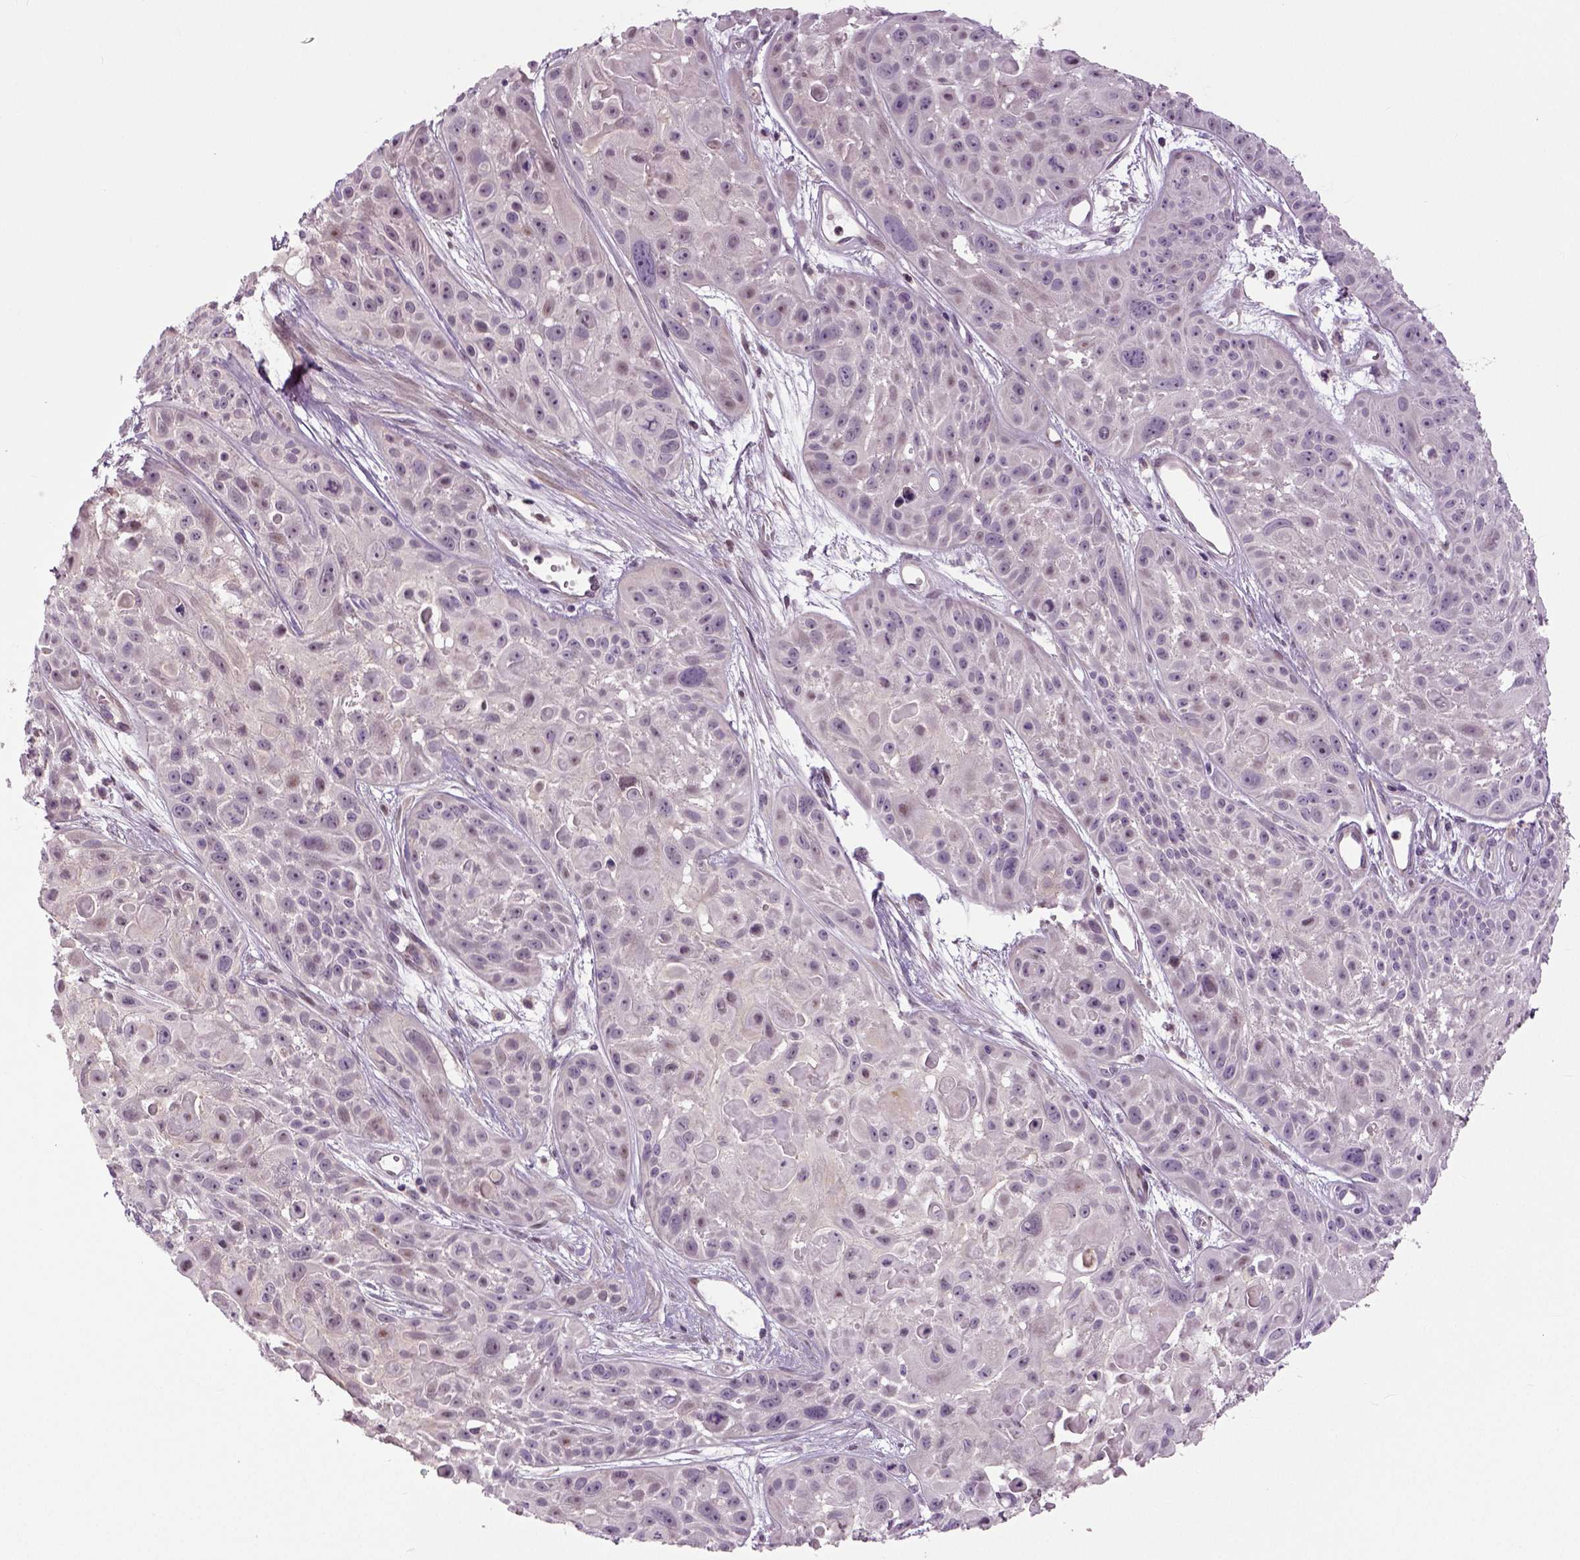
{"staining": {"intensity": "negative", "quantity": "none", "location": "none"}, "tissue": "skin cancer", "cell_type": "Tumor cells", "image_type": "cancer", "snomed": [{"axis": "morphology", "description": "Squamous cell carcinoma, NOS"}, {"axis": "topography", "description": "Skin"}, {"axis": "topography", "description": "Anal"}], "caption": "Immunohistochemistry (IHC) of human skin cancer (squamous cell carcinoma) demonstrates no expression in tumor cells.", "gene": "NECAB1", "patient": {"sex": "female", "age": 75}}